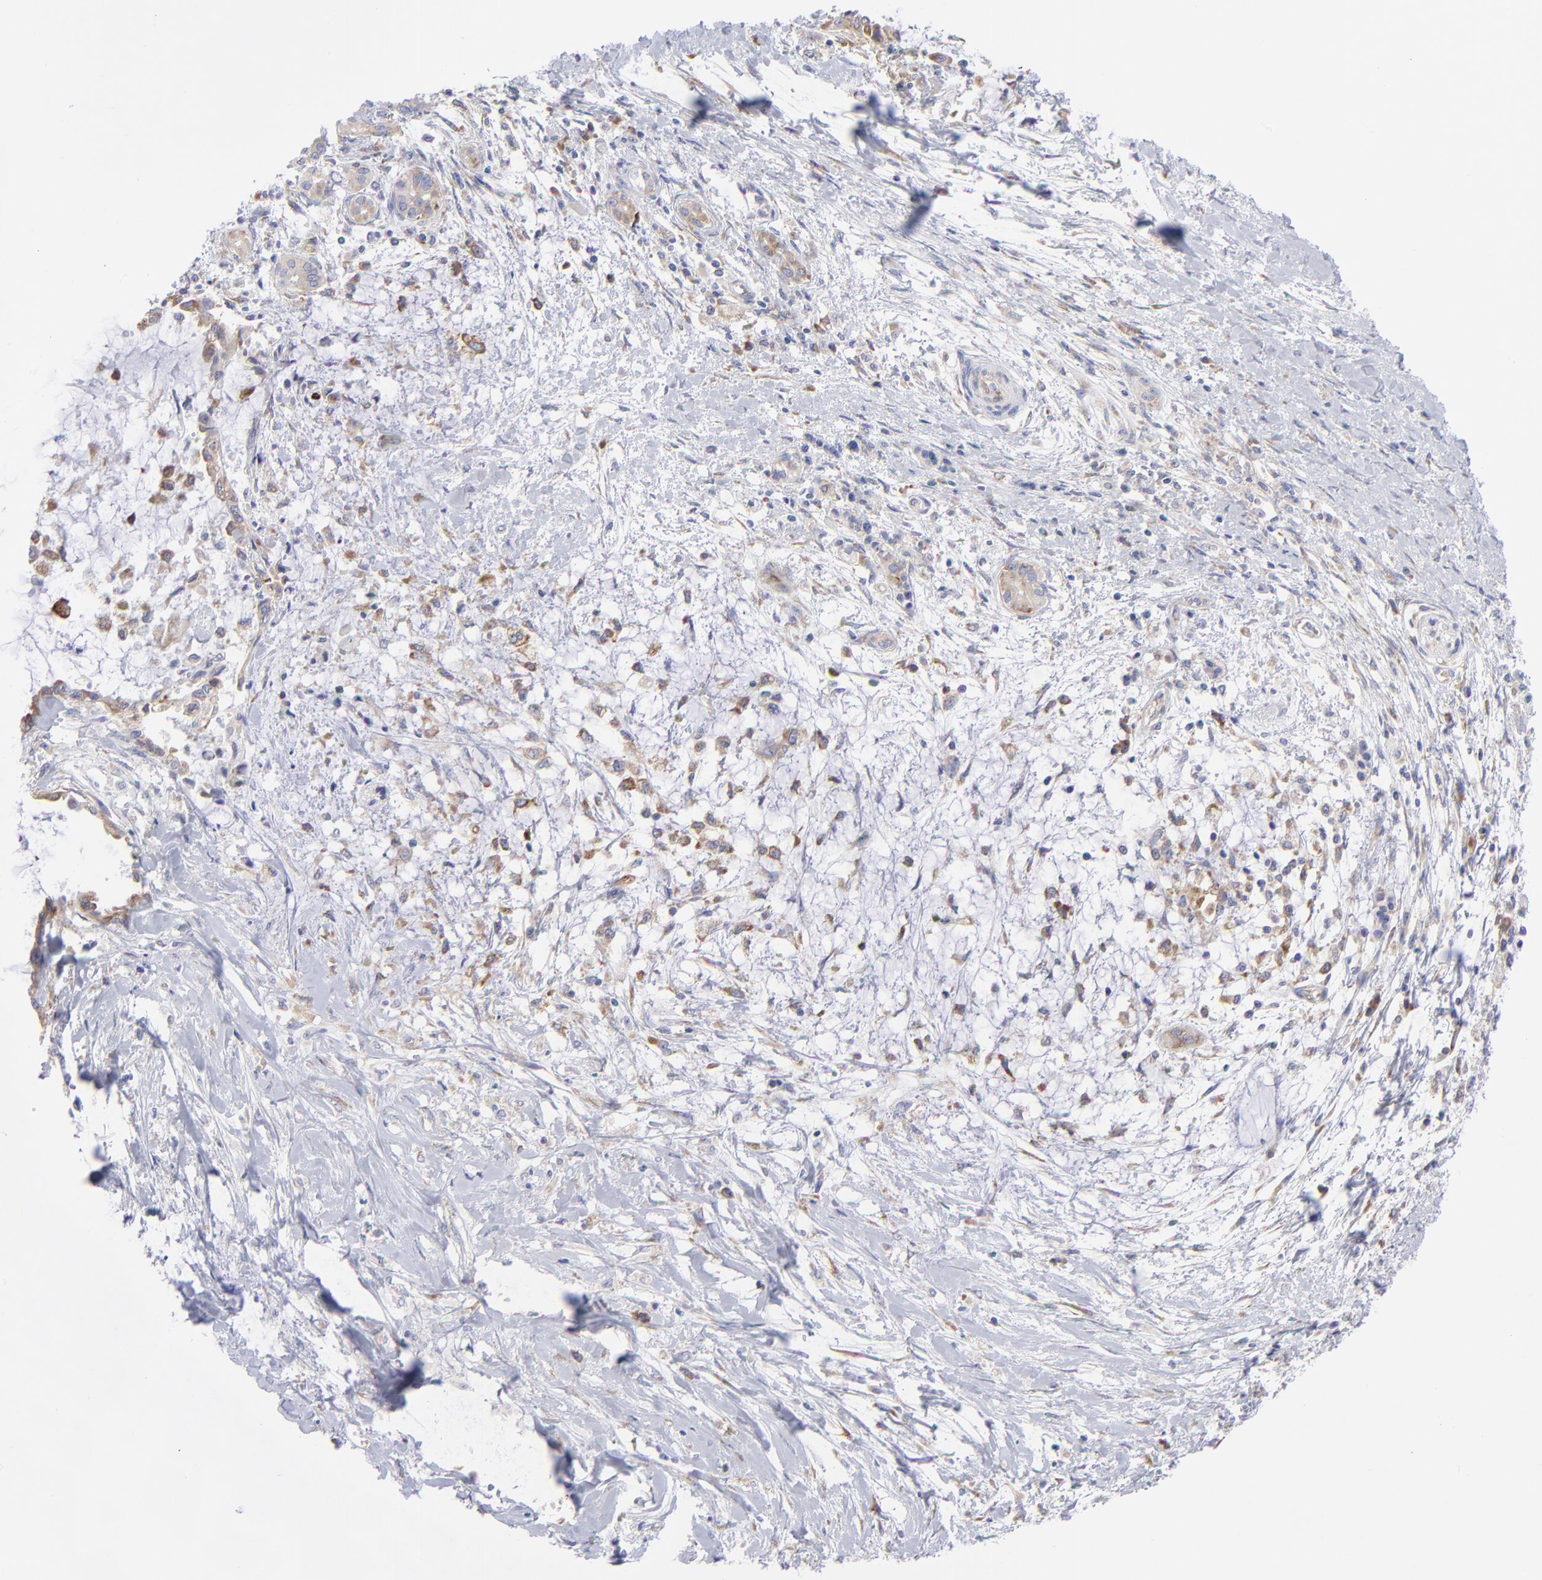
{"staining": {"intensity": "weak", "quantity": "<25%", "location": "cytoplasmic/membranous"}, "tissue": "pancreatic cancer", "cell_type": "Tumor cells", "image_type": "cancer", "snomed": [{"axis": "morphology", "description": "Adenocarcinoma, NOS"}, {"axis": "topography", "description": "Pancreas"}], "caption": "IHC image of human pancreatic cancer (adenocarcinoma) stained for a protein (brown), which shows no staining in tumor cells.", "gene": "EIF2AK2", "patient": {"sex": "female", "age": 64}}